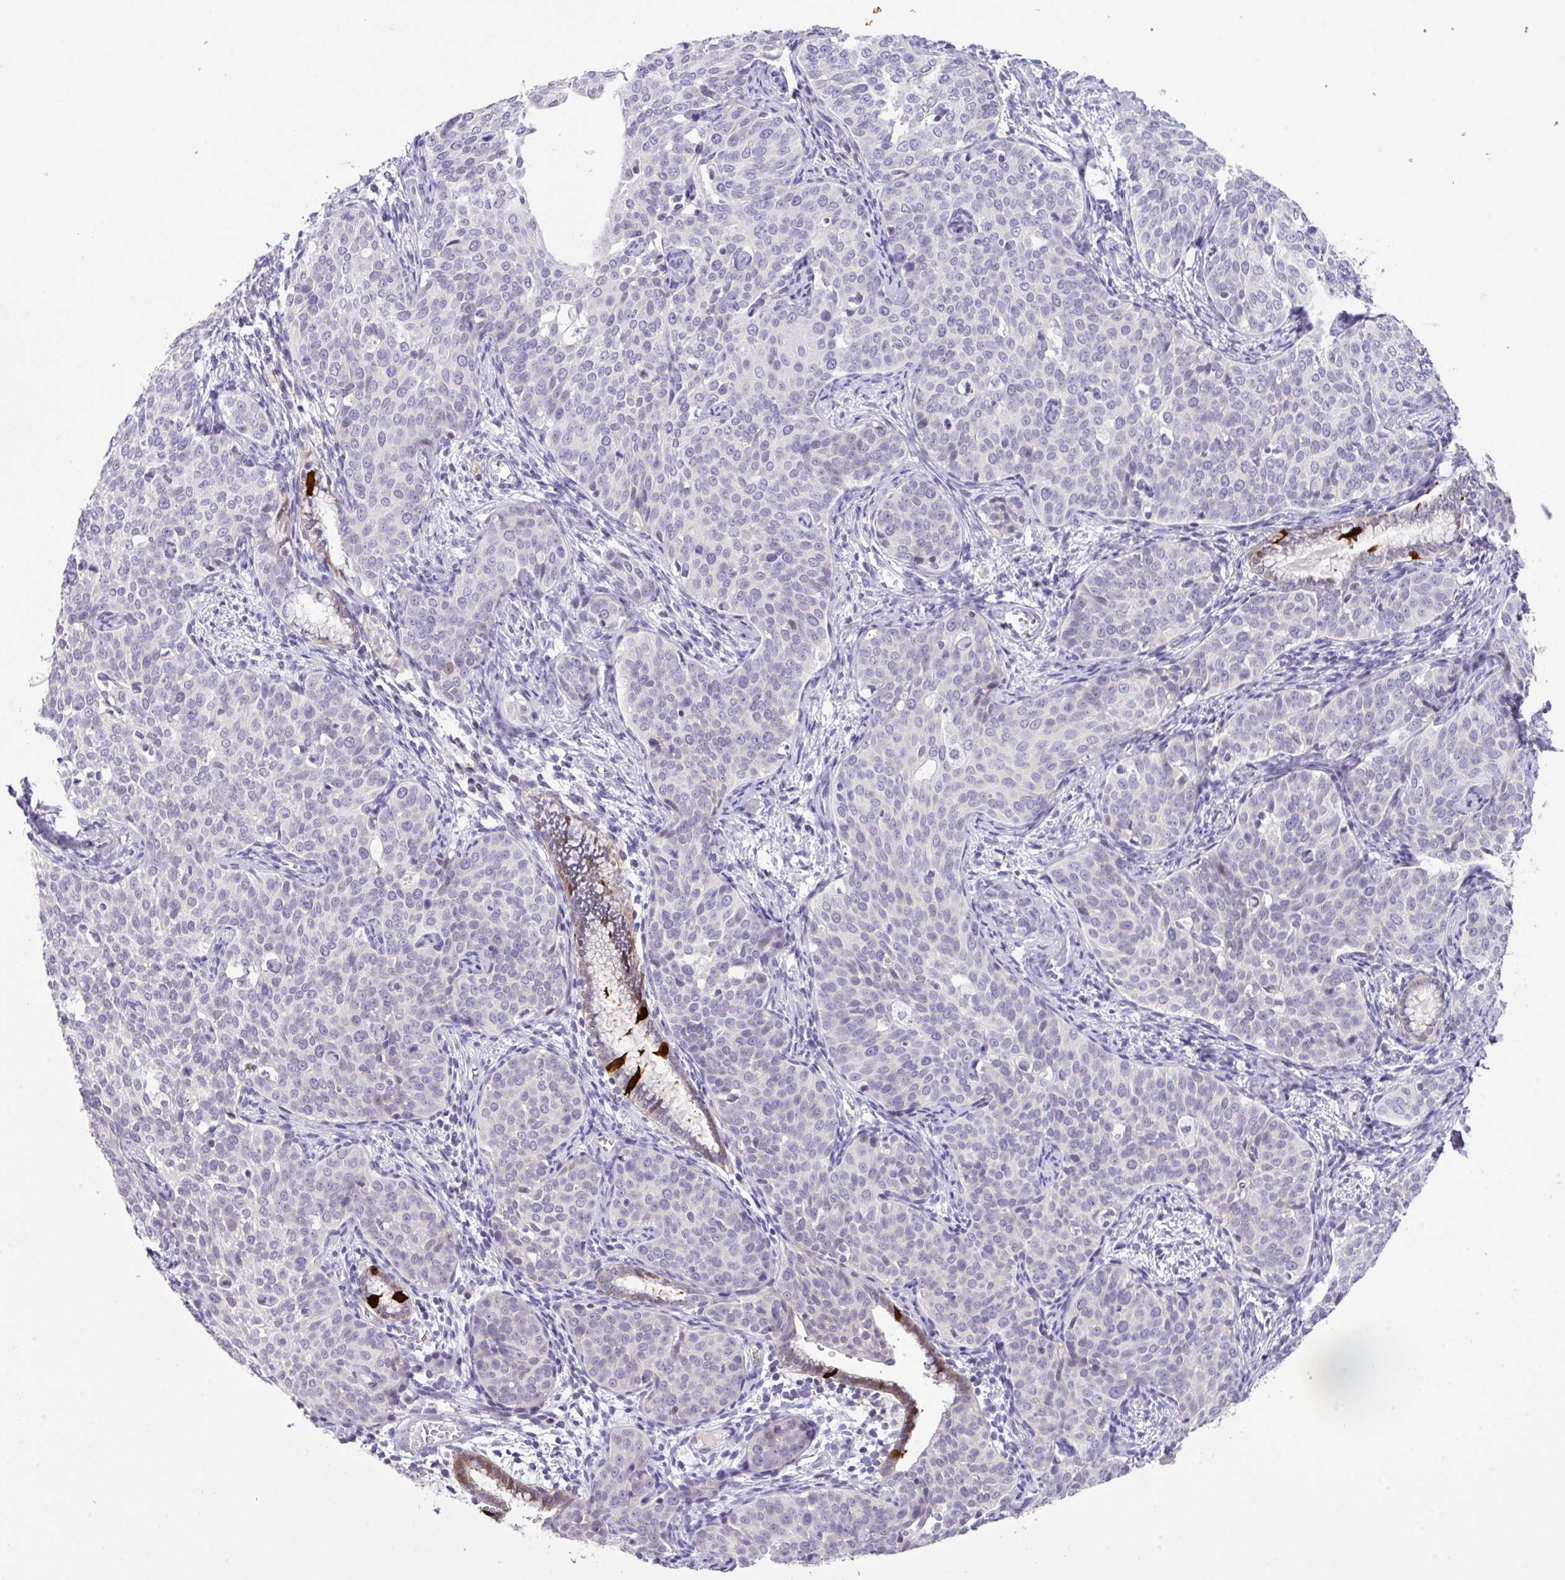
{"staining": {"intensity": "negative", "quantity": "none", "location": "none"}, "tissue": "cervical cancer", "cell_type": "Tumor cells", "image_type": "cancer", "snomed": [{"axis": "morphology", "description": "Squamous cell carcinoma, NOS"}, {"axis": "topography", "description": "Cervix"}], "caption": "The IHC micrograph has no significant positivity in tumor cells of squamous cell carcinoma (cervical) tissue.", "gene": "ANKRD13B", "patient": {"sex": "female", "age": 44}}